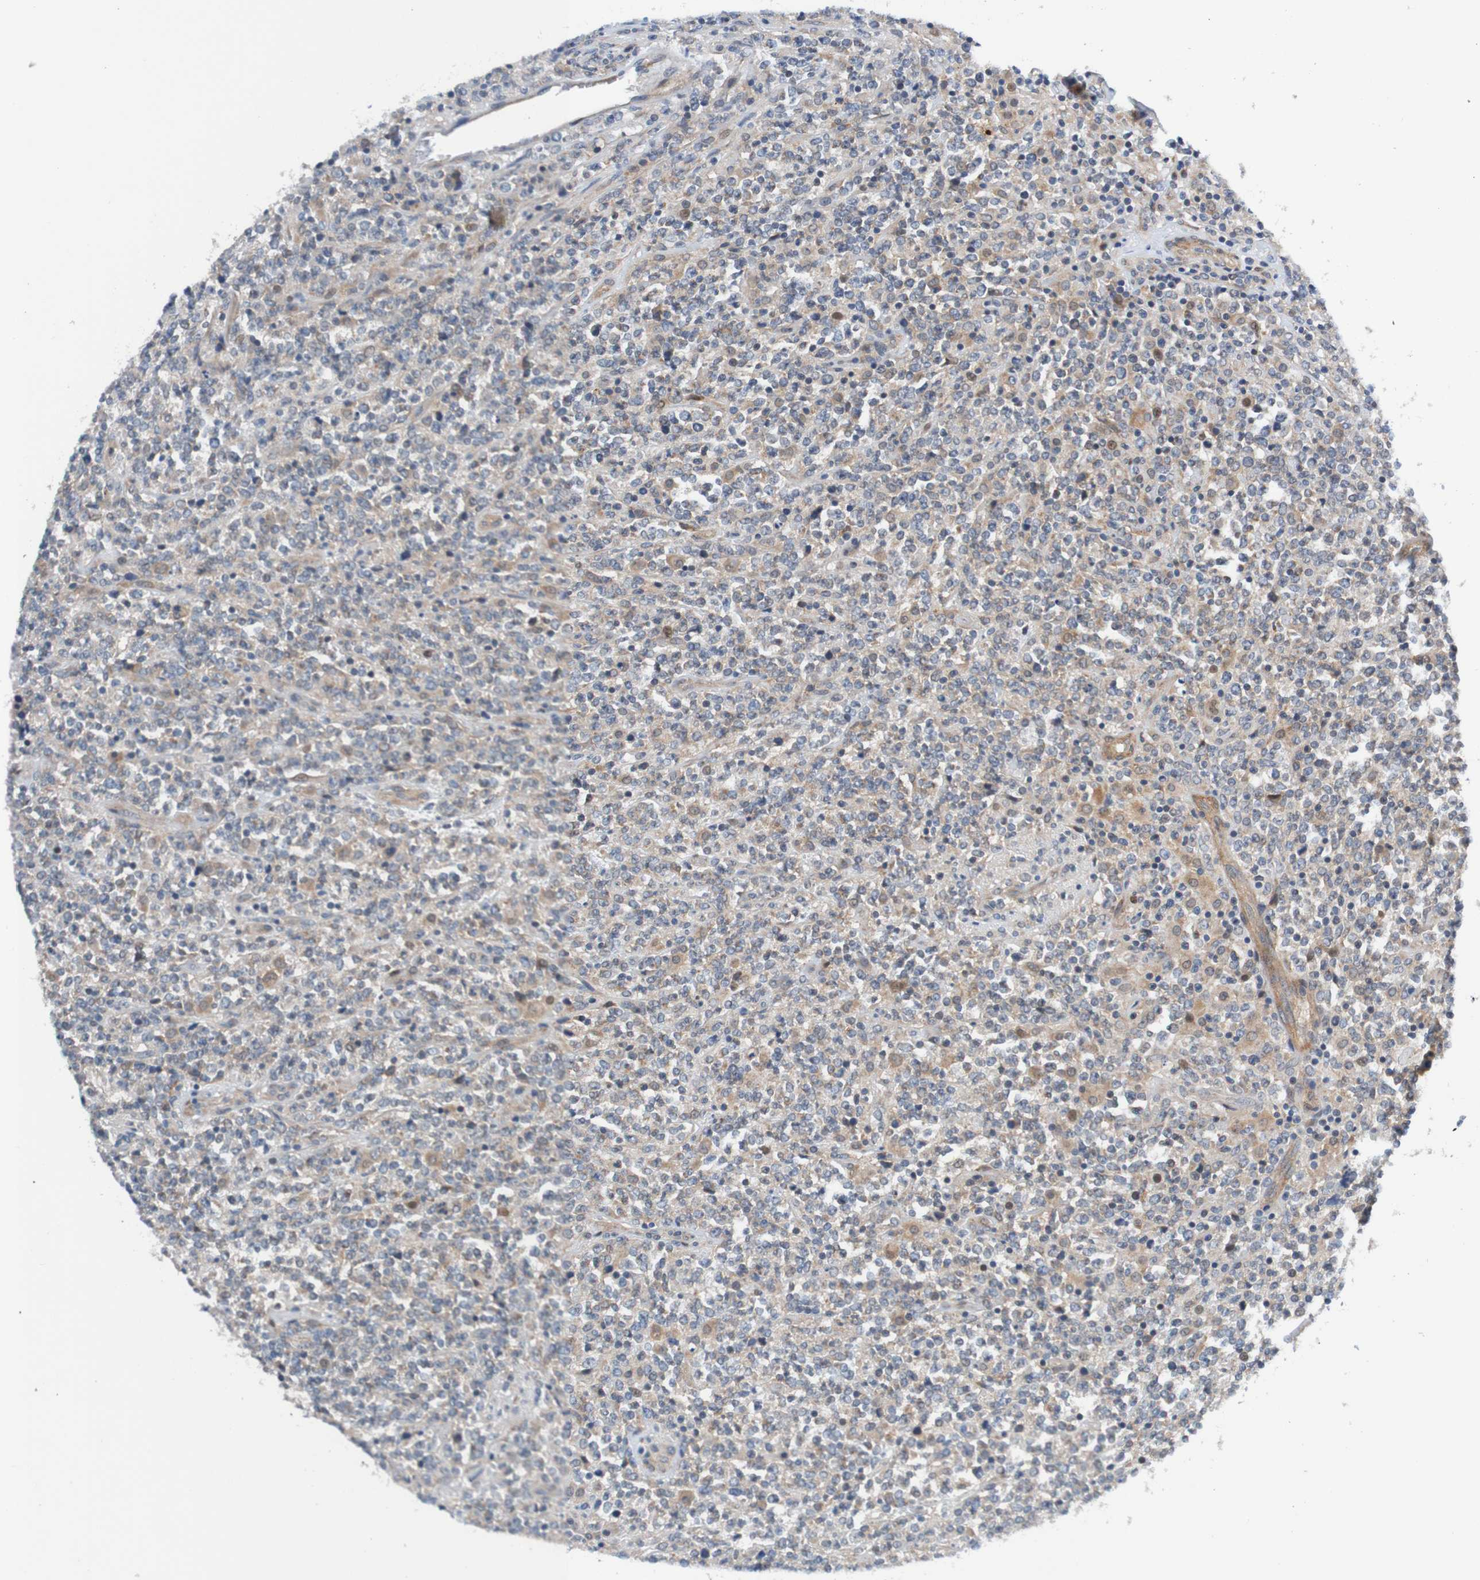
{"staining": {"intensity": "weak", "quantity": "<25%", "location": "cytoplasmic/membranous"}, "tissue": "lymphoma", "cell_type": "Tumor cells", "image_type": "cancer", "snomed": [{"axis": "morphology", "description": "Malignant lymphoma, non-Hodgkin's type, High grade"}, {"axis": "topography", "description": "Soft tissue"}], "caption": "Immunohistochemistry image of neoplastic tissue: human high-grade malignant lymphoma, non-Hodgkin's type stained with DAB (3,3'-diaminobenzidine) exhibits no significant protein staining in tumor cells. (Brightfield microscopy of DAB (3,3'-diaminobenzidine) immunohistochemistry (IHC) at high magnification).", "gene": "CPED1", "patient": {"sex": "male", "age": 18}}